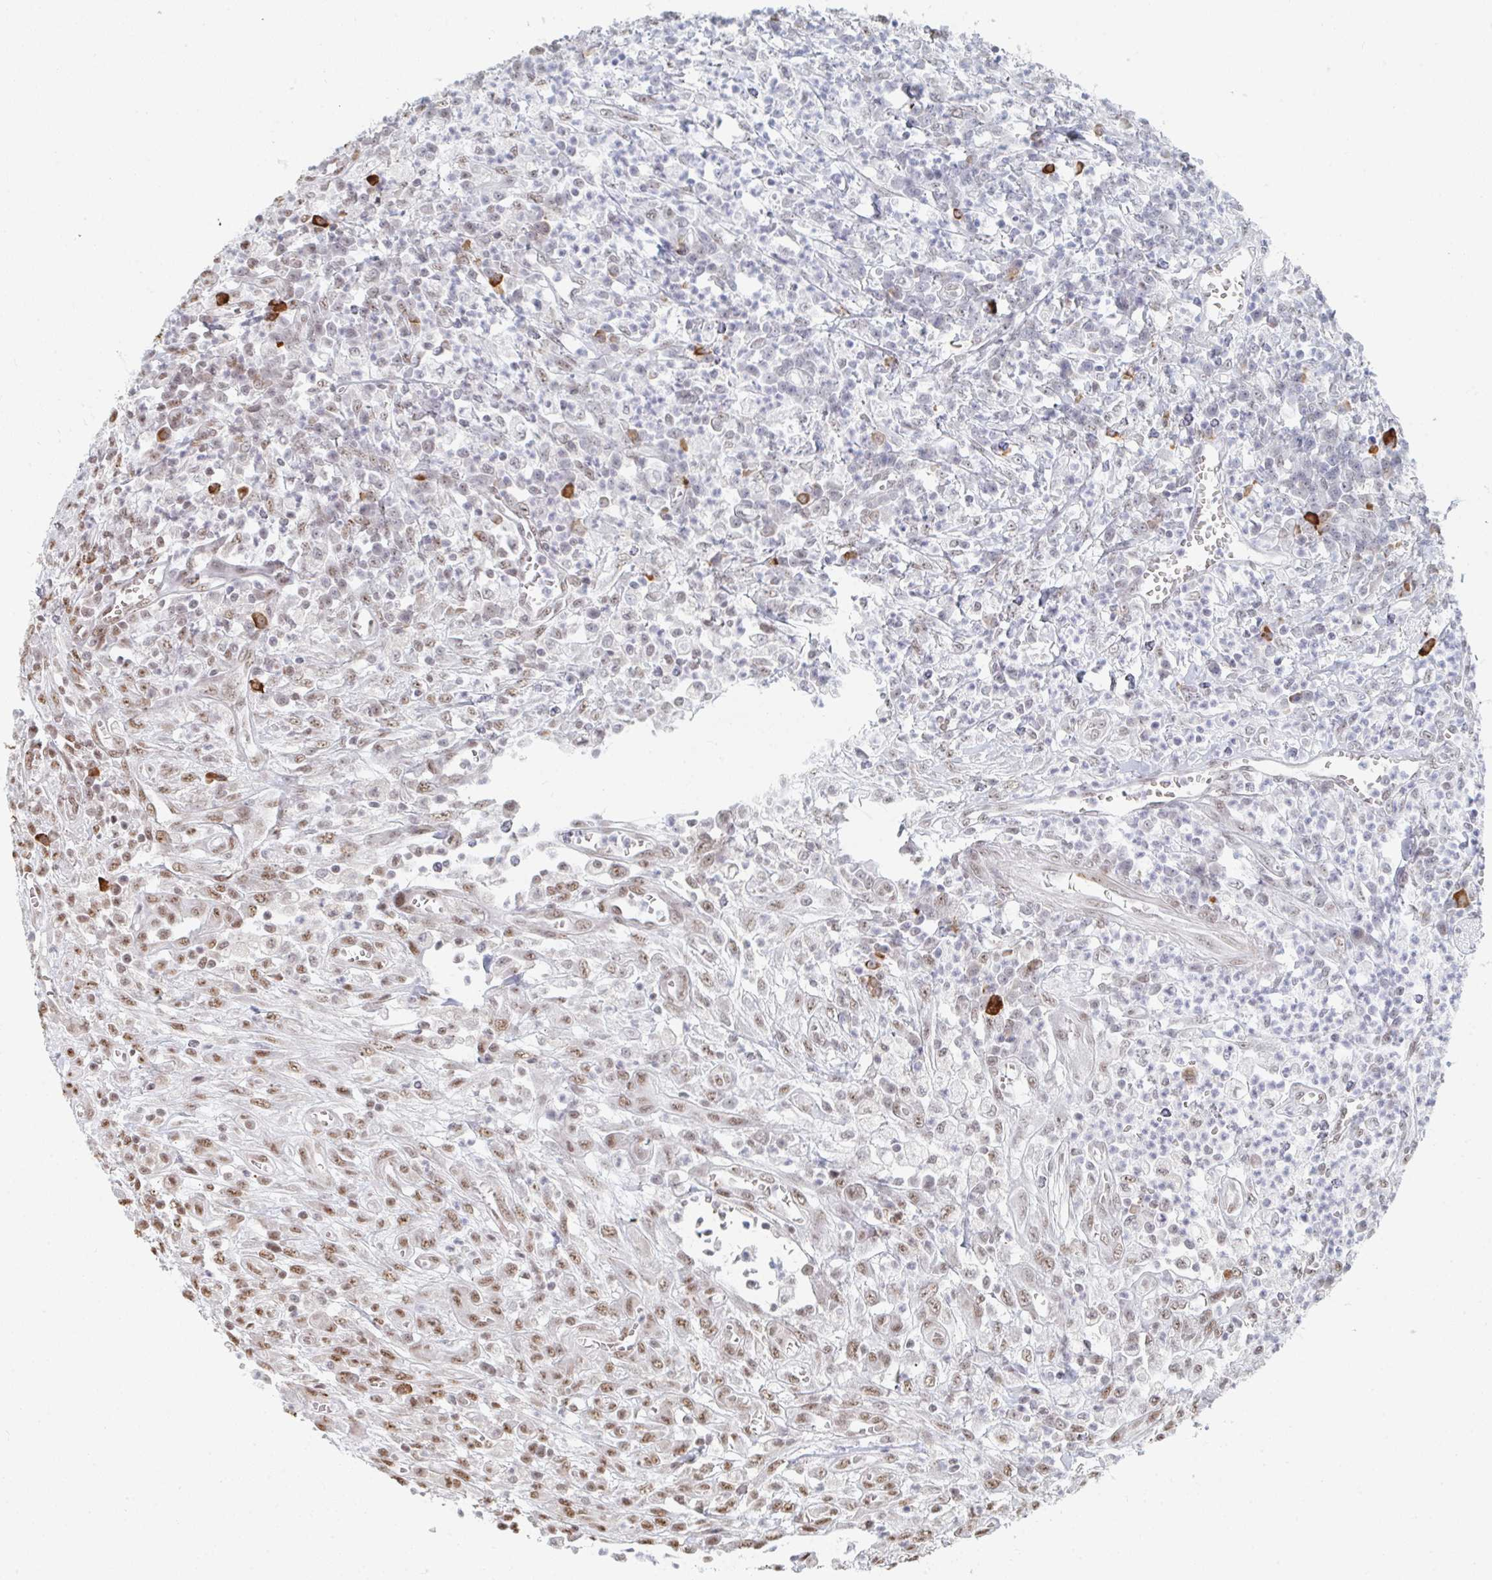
{"staining": {"intensity": "moderate", "quantity": ">75%", "location": "nuclear"}, "tissue": "colorectal cancer", "cell_type": "Tumor cells", "image_type": "cancer", "snomed": [{"axis": "morphology", "description": "Adenocarcinoma, NOS"}, {"axis": "topography", "description": "Colon"}], "caption": "The micrograph reveals a brown stain indicating the presence of a protein in the nuclear of tumor cells in colorectal cancer (adenocarcinoma). (DAB = brown stain, brightfield microscopy at high magnification).", "gene": "MBNL1", "patient": {"sex": "male", "age": 65}}